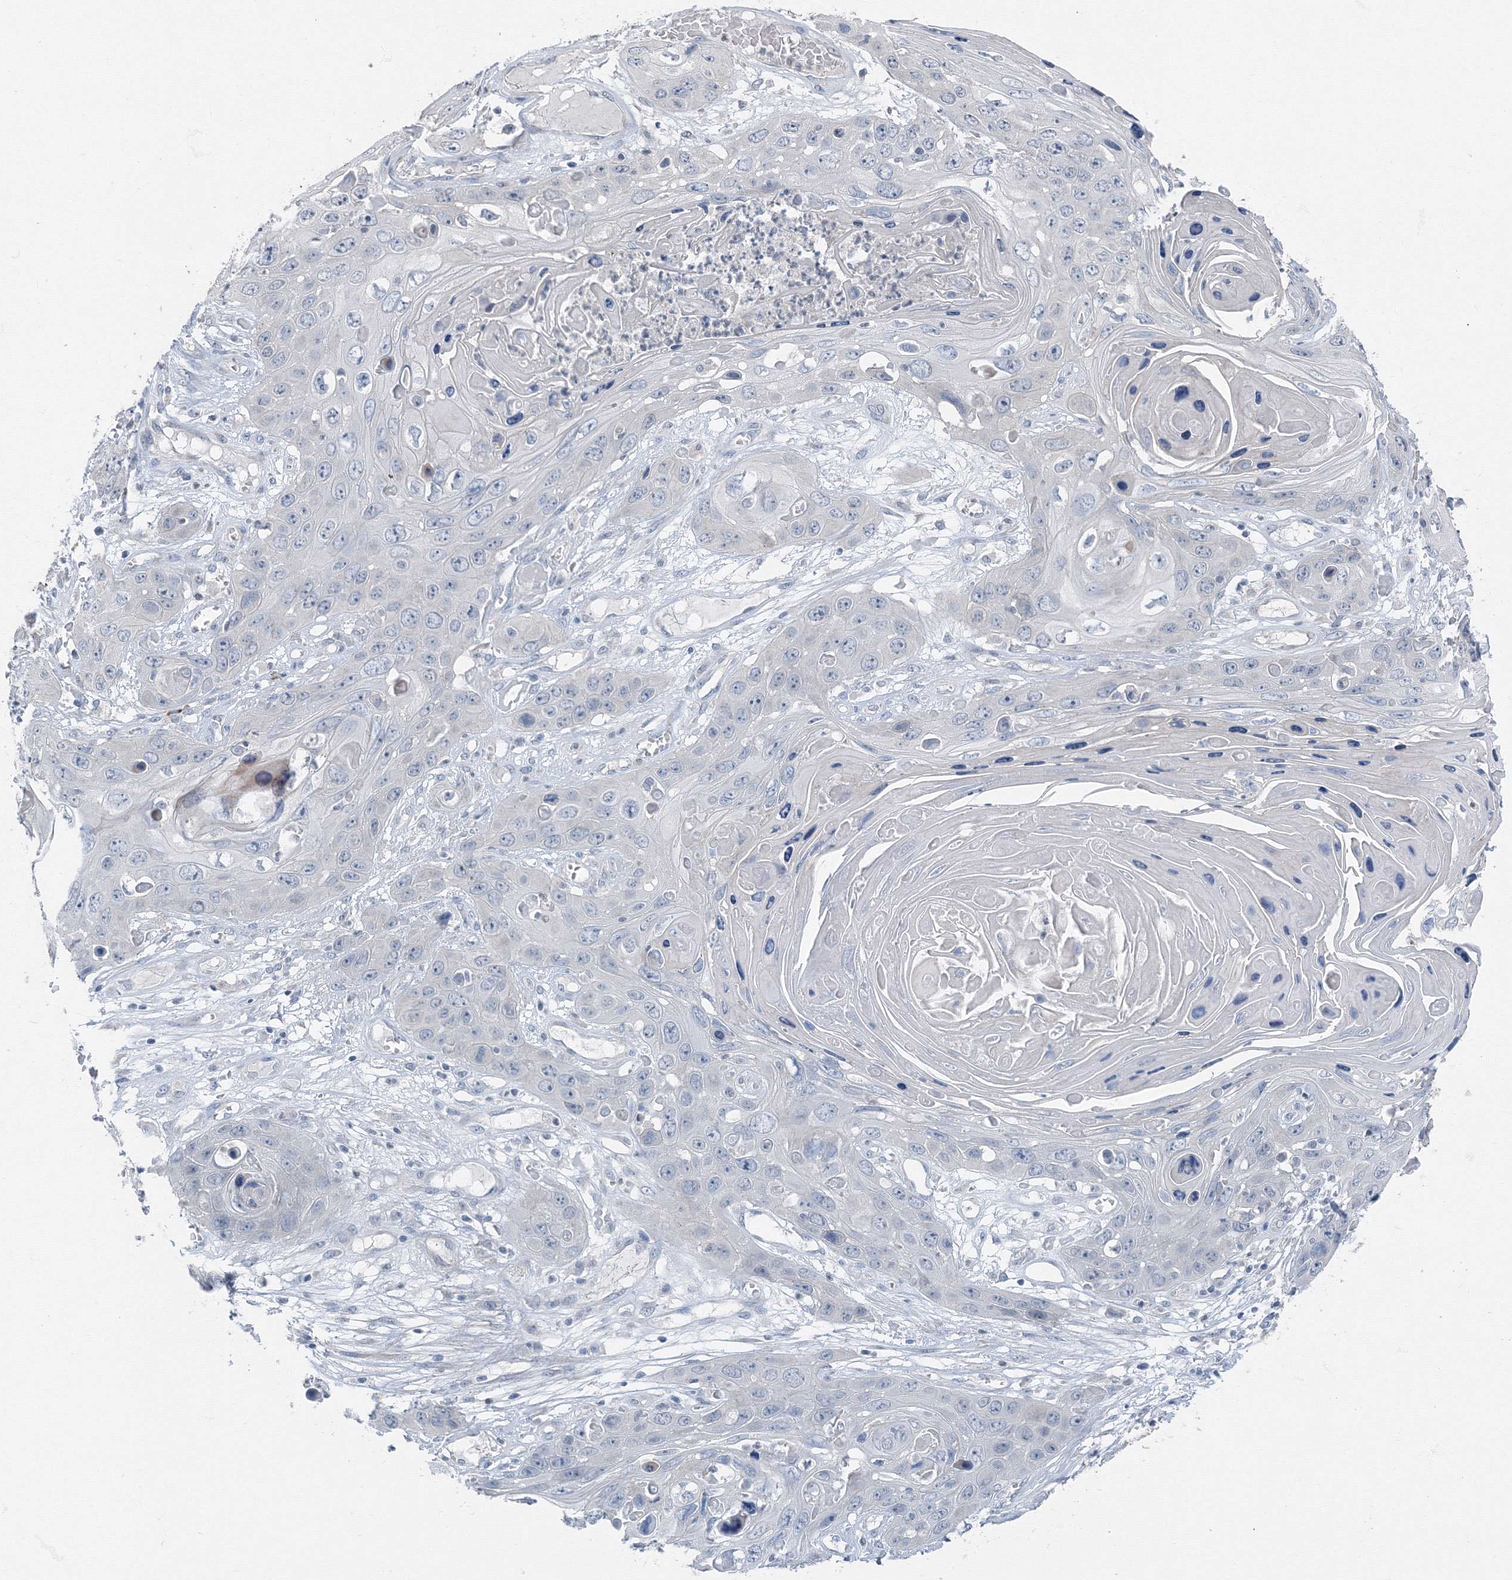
{"staining": {"intensity": "negative", "quantity": "none", "location": "none"}, "tissue": "skin cancer", "cell_type": "Tumor cells", "image_type": "cancer", "snomed": [{"axis": "morphology", "description": "Squamous cell carcinoma, NOS"}, {"axis": "topography", "description": "Skin"}], "caption": "This is an immunohistochemistry photomicrograph of skin squamous cell carcinoma. There is no expression in tumor cells.", "gene": "AASDH", "patient": {"sex": "male", "age": 55}}